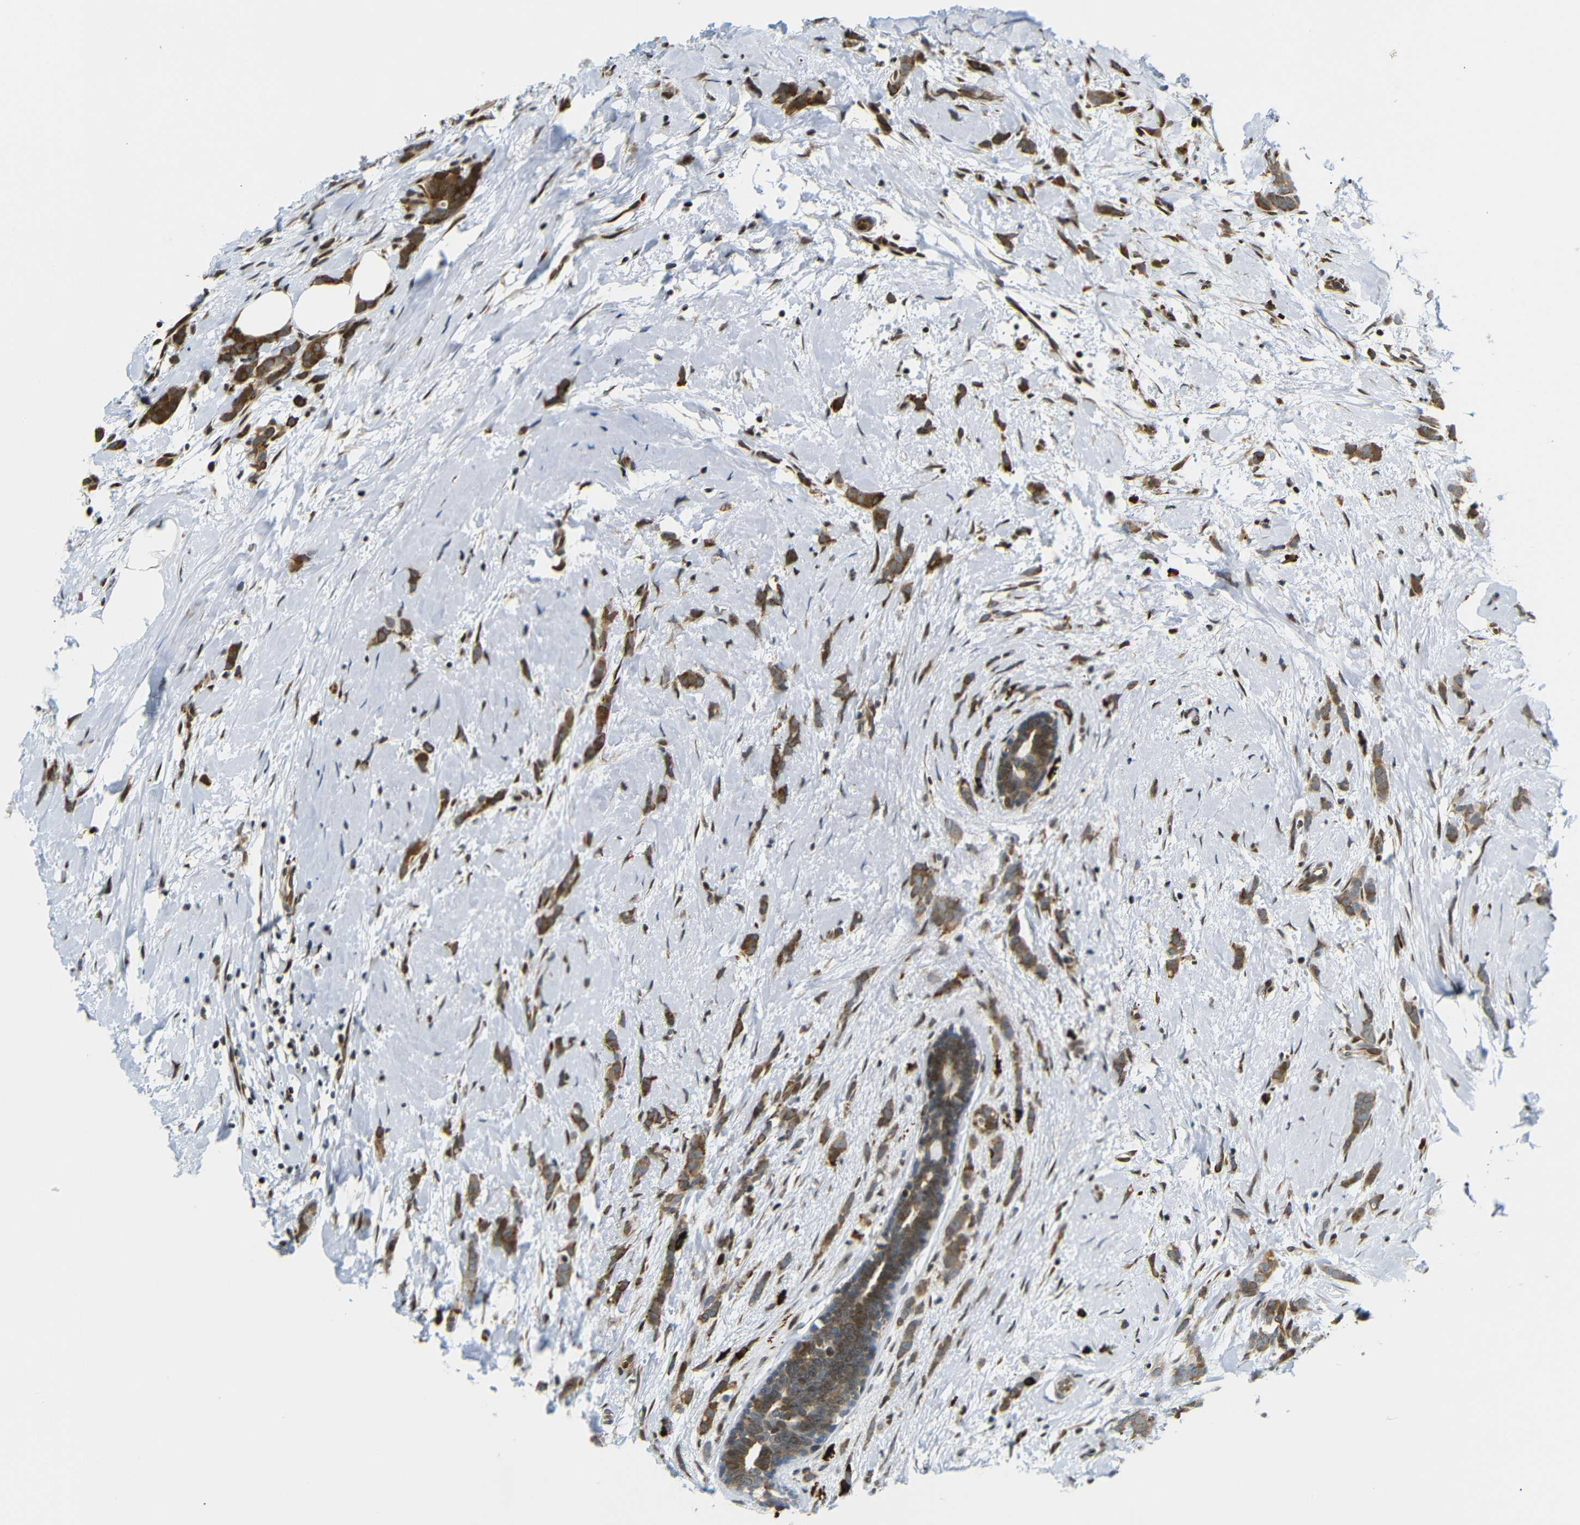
{"staining": {"intensity": "moderate", "quantity": ">75%", "location": "cytoplasmic/membranous"}, "tissue": "breast cancer", "cell_type": "Tumor cells", "image_type": "cancer", "snomed": [{"axis": "morphology", "description": "Lobular carcinoma, in situ"}, {"axis": "morphology", "description": "Lobular carcinoma"}, {"axis": "topography", "description": "Breast"}], "caption": "Breast cancer (lobular carcinoma) tissue reveals moderate cytoplasmic/membranous expression in about >75% of tumor cells", "gene": "SPCS2", "patient": {"sex": "female", "age": 41}}